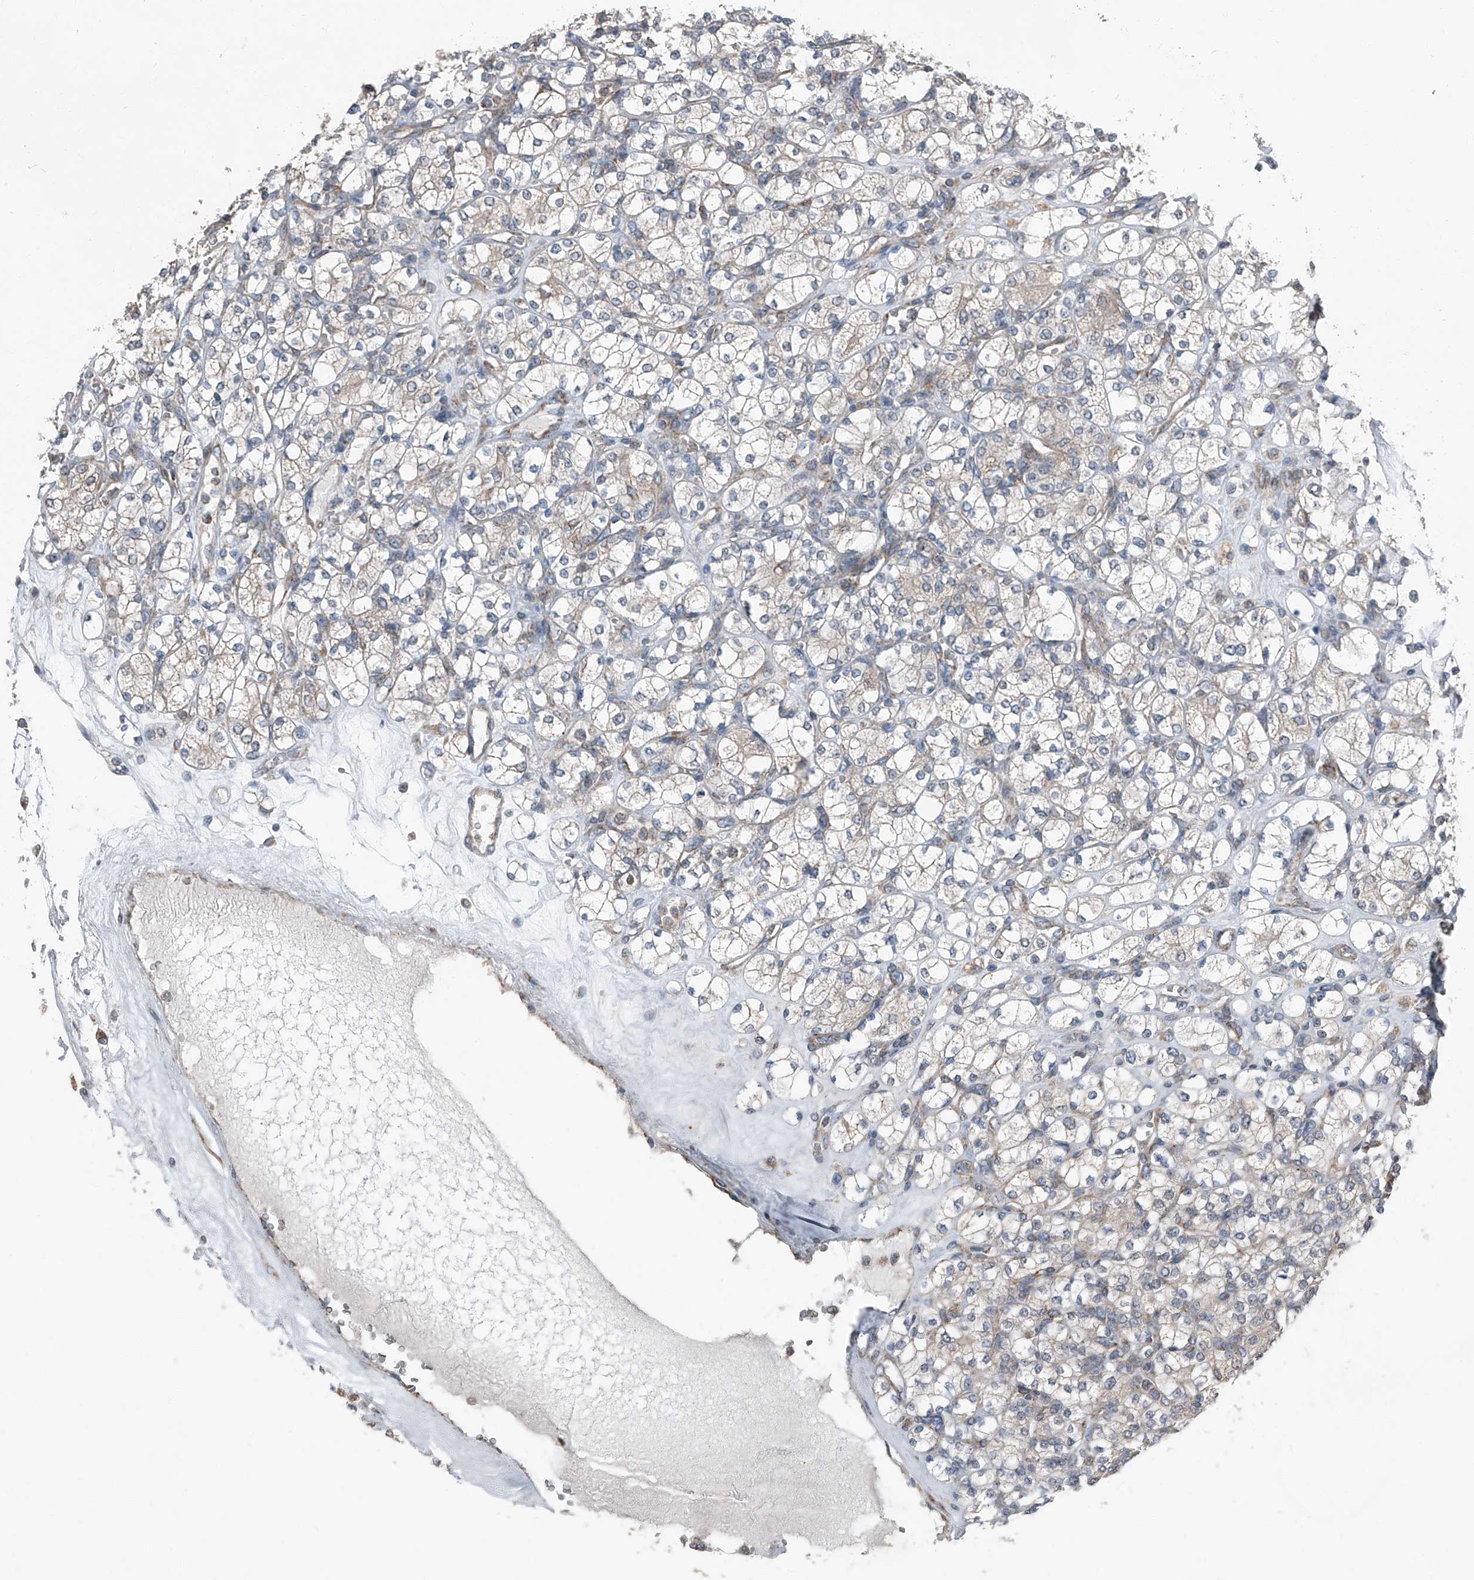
{"staining": {"intensity": "negative", "quantity": "none", "location": "none"}, "tissue": "renal cancer", "cell_type": "Tumor cells", "image_type": "cancer", "snomed": [{"axis": "morphology", "description": "Adenocarcinoma, NOS"}, {"axis": "topography", "description": "Kidney"}], "caption": "High magnification brightfield microscopy of renal adenocarcinoma stained with DAB (3,3'-diaminobenzidine) (brown) and counterstained with hematoxylin (blue): tumor cells show no significant expression.", "gene": "CHRNA7", "patient": {"sex": "male", "age": 77}}